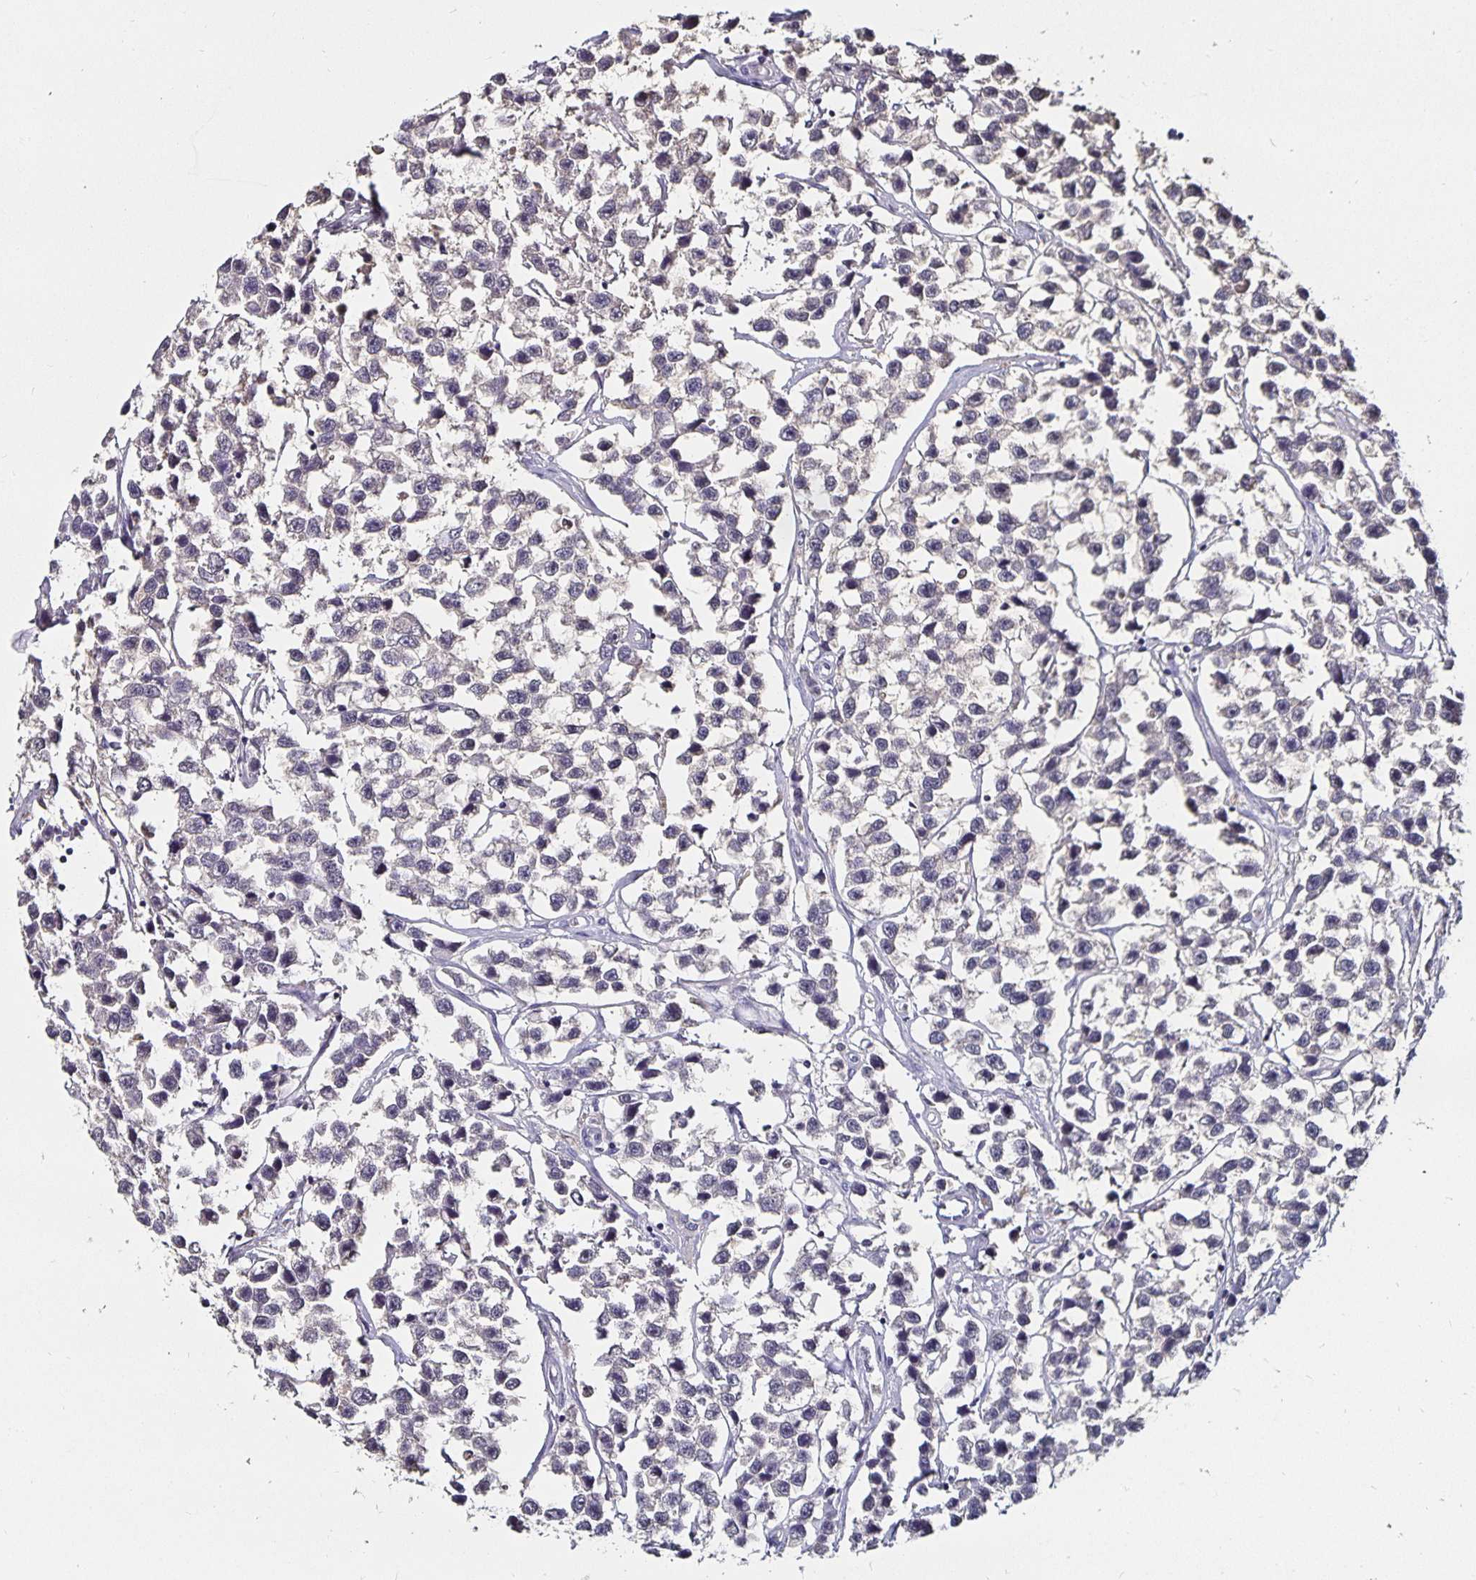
{"staining": {"intensity": "negative", "quantity": "none", "location": "none"}, "tissue": "testis cancer", "cell_type": "Tumor cells", "image_type": "cancer", "snomed": [{"axis": "morphology", "description": "Seminoma, NOS"}, {"axis": "topography", "description": "Testis"}], "caption": "Histopathology image shows no protein positivity in tumor cells of testis cancer (seminoma) tissue.", "gene": "TTR", "patient": {"sex": "male", "age": 26}}